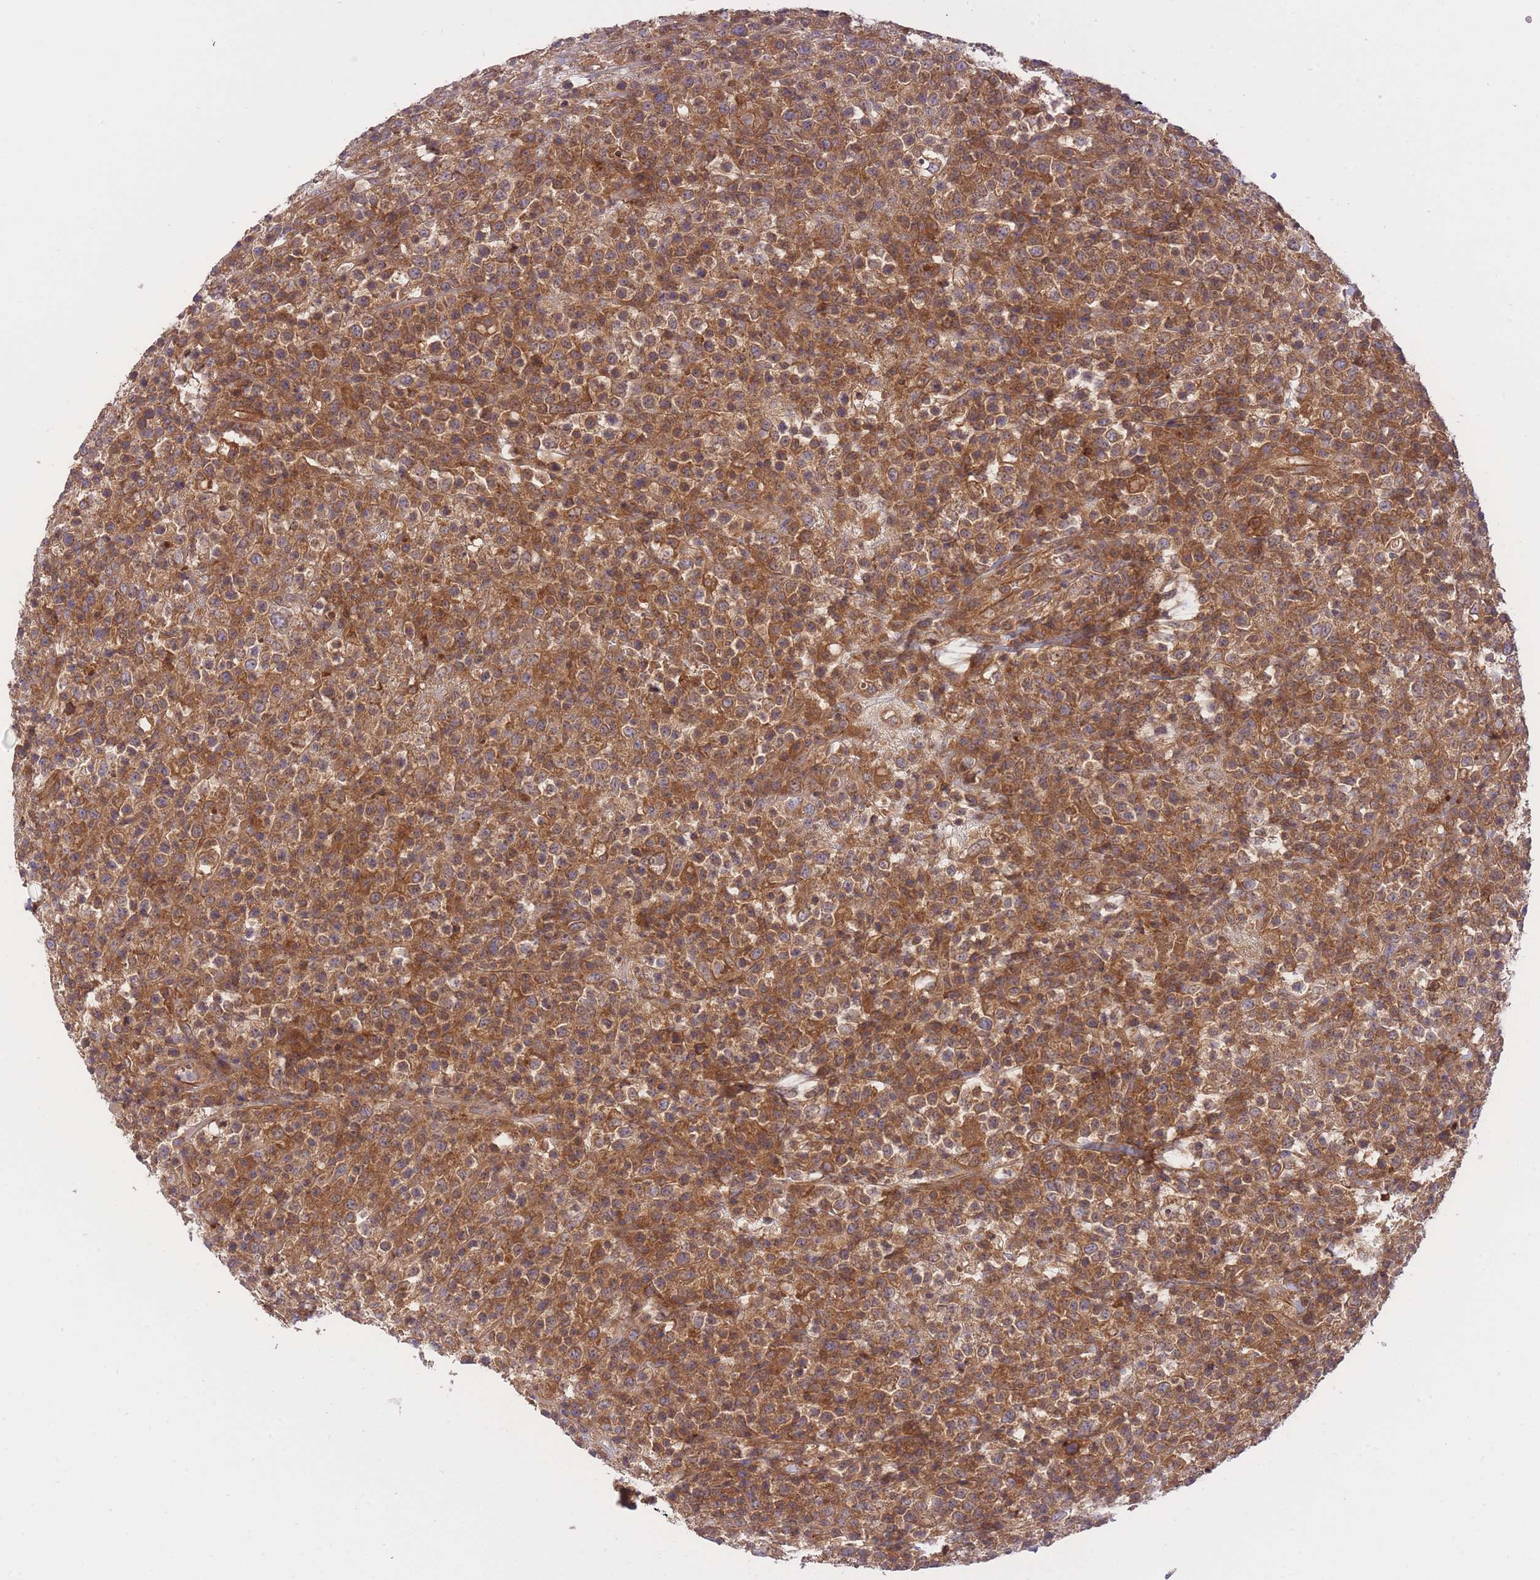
{"staining": {"intensity": "strong", "quantity": ">75%", "location": "cytoplasmic/membranous"}, "tissue": "lymphoma", "cell_type": "Tumor cells", "image_type": "cancer", "snomed": [{"axis": "morphology", "description": "Malignant lymphoma, non-Hodgkin's type, High grade"}, {"axis": "topography", "description": "Colon"}], "caption": "This is an image of immunohistochemistry (IHC) staining of high-grade malignant lymphoma, non-Hodgkin's type, which shows strong positivity in the cytoplasmic/membranous of tumor cells.", "gene": "PREP", "patient": {"sex": "female", "age": 53}}